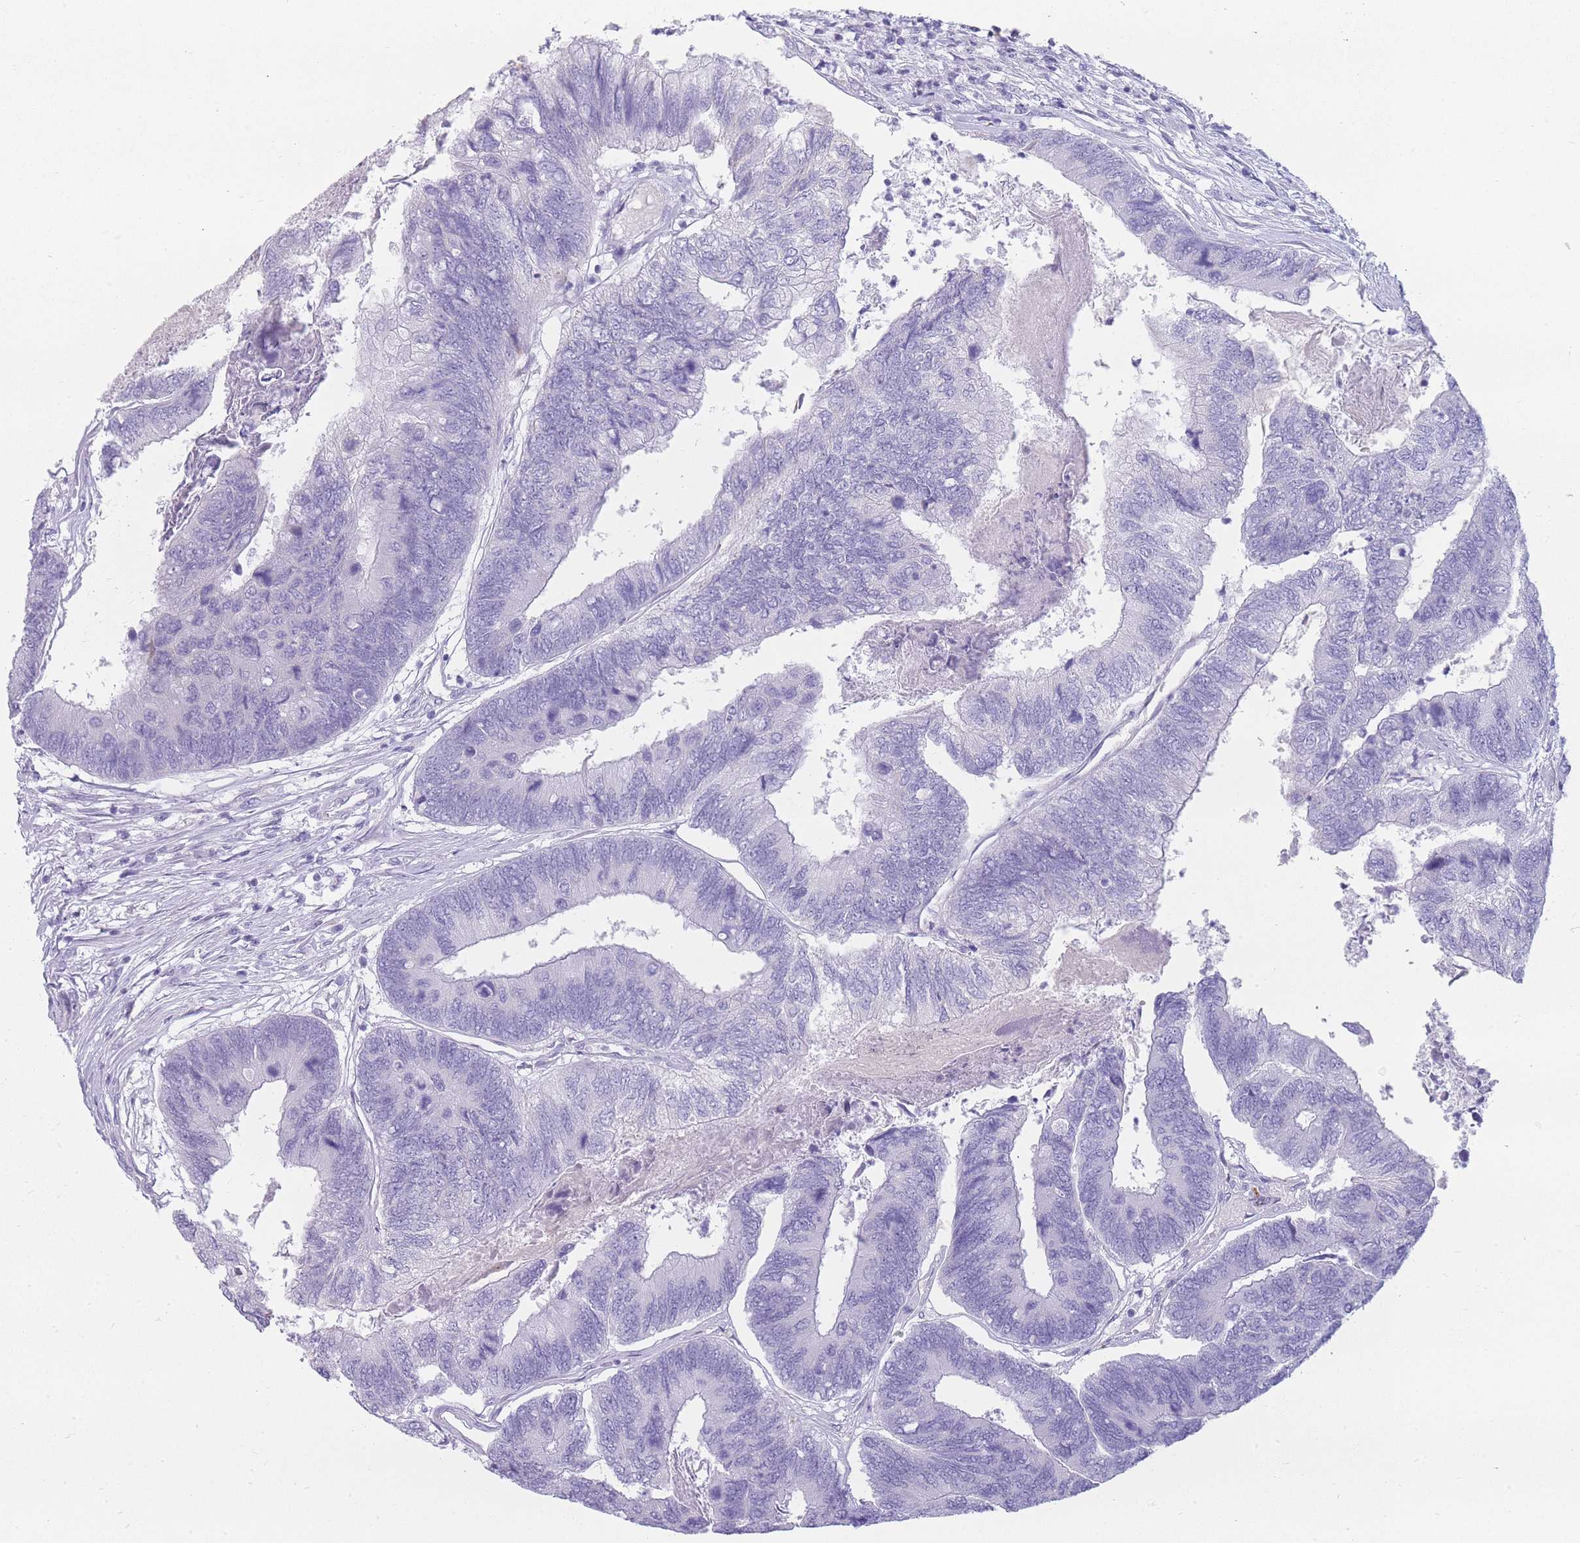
{"staining": {"intensity": "negative", "quantity": "none", "location": "none"}, "tissue": "colorectal cancer", "cell_type": "Tumor cells", "image_type": "cancer", "snomed": [{"axis": "morphology", "description": "Adenocarcinoma, NOS"}, {"axis": "topography", "description": "Colon"}], "caption": "Human colorectal adenocarcinoma stained for a protein using immunohistochemistry exhibits no positivity in tumor cells.", "gene": "UPK1A", "patient": {"sex": "female", "age": 67}}